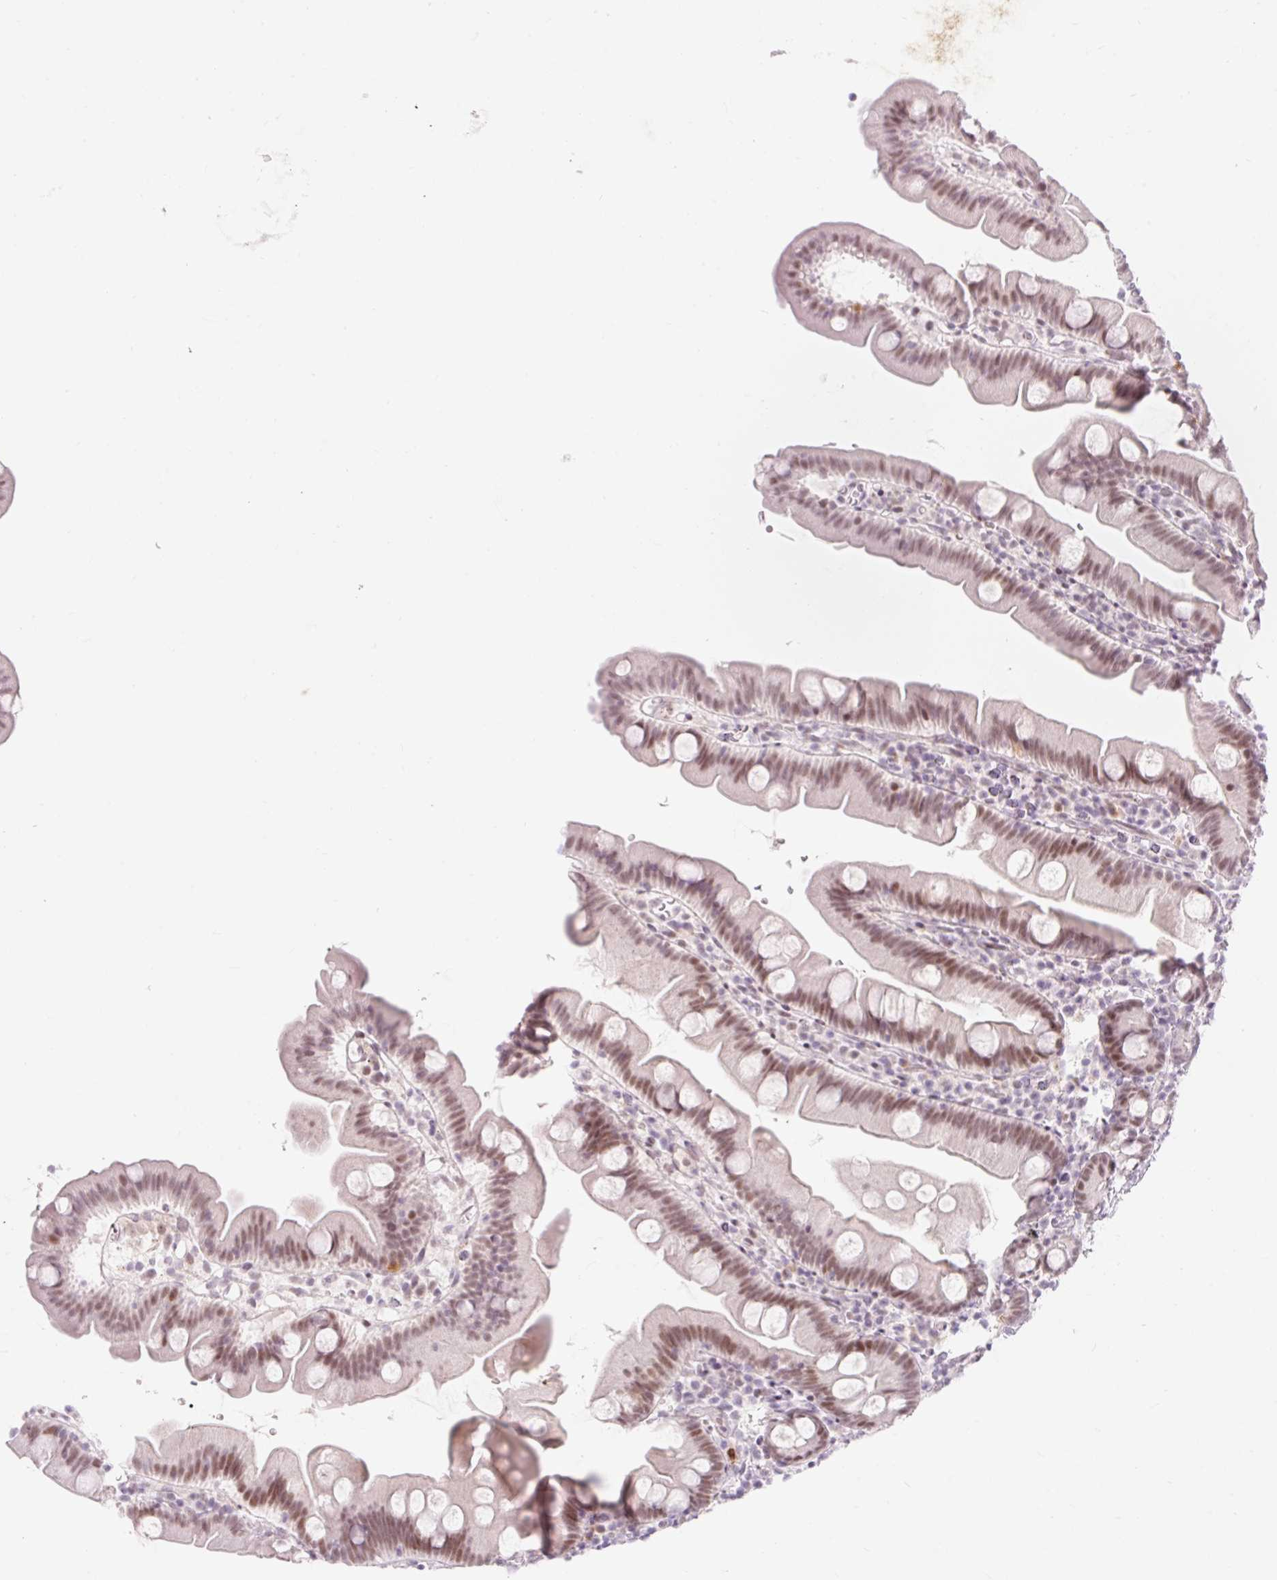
{"staining": {"intensity": "moderate", "quantity": ">75%", "location": "nuclear"}, "tissue": "small intestine", "cell_type": "Glandular cells", "image_type": "normal", "snomed": [{"axis": "morphology", "description": "Normal tissue, NOS"}, {"axis": "topography", "description": "Small intestine"}], "caption": "A medium amount of moderate nuclear positivity is present in approximately >75% of glandular cells in benign small intestine.", "gene": "H2BW1", "patient": {"sex": "female", "age": 68}}